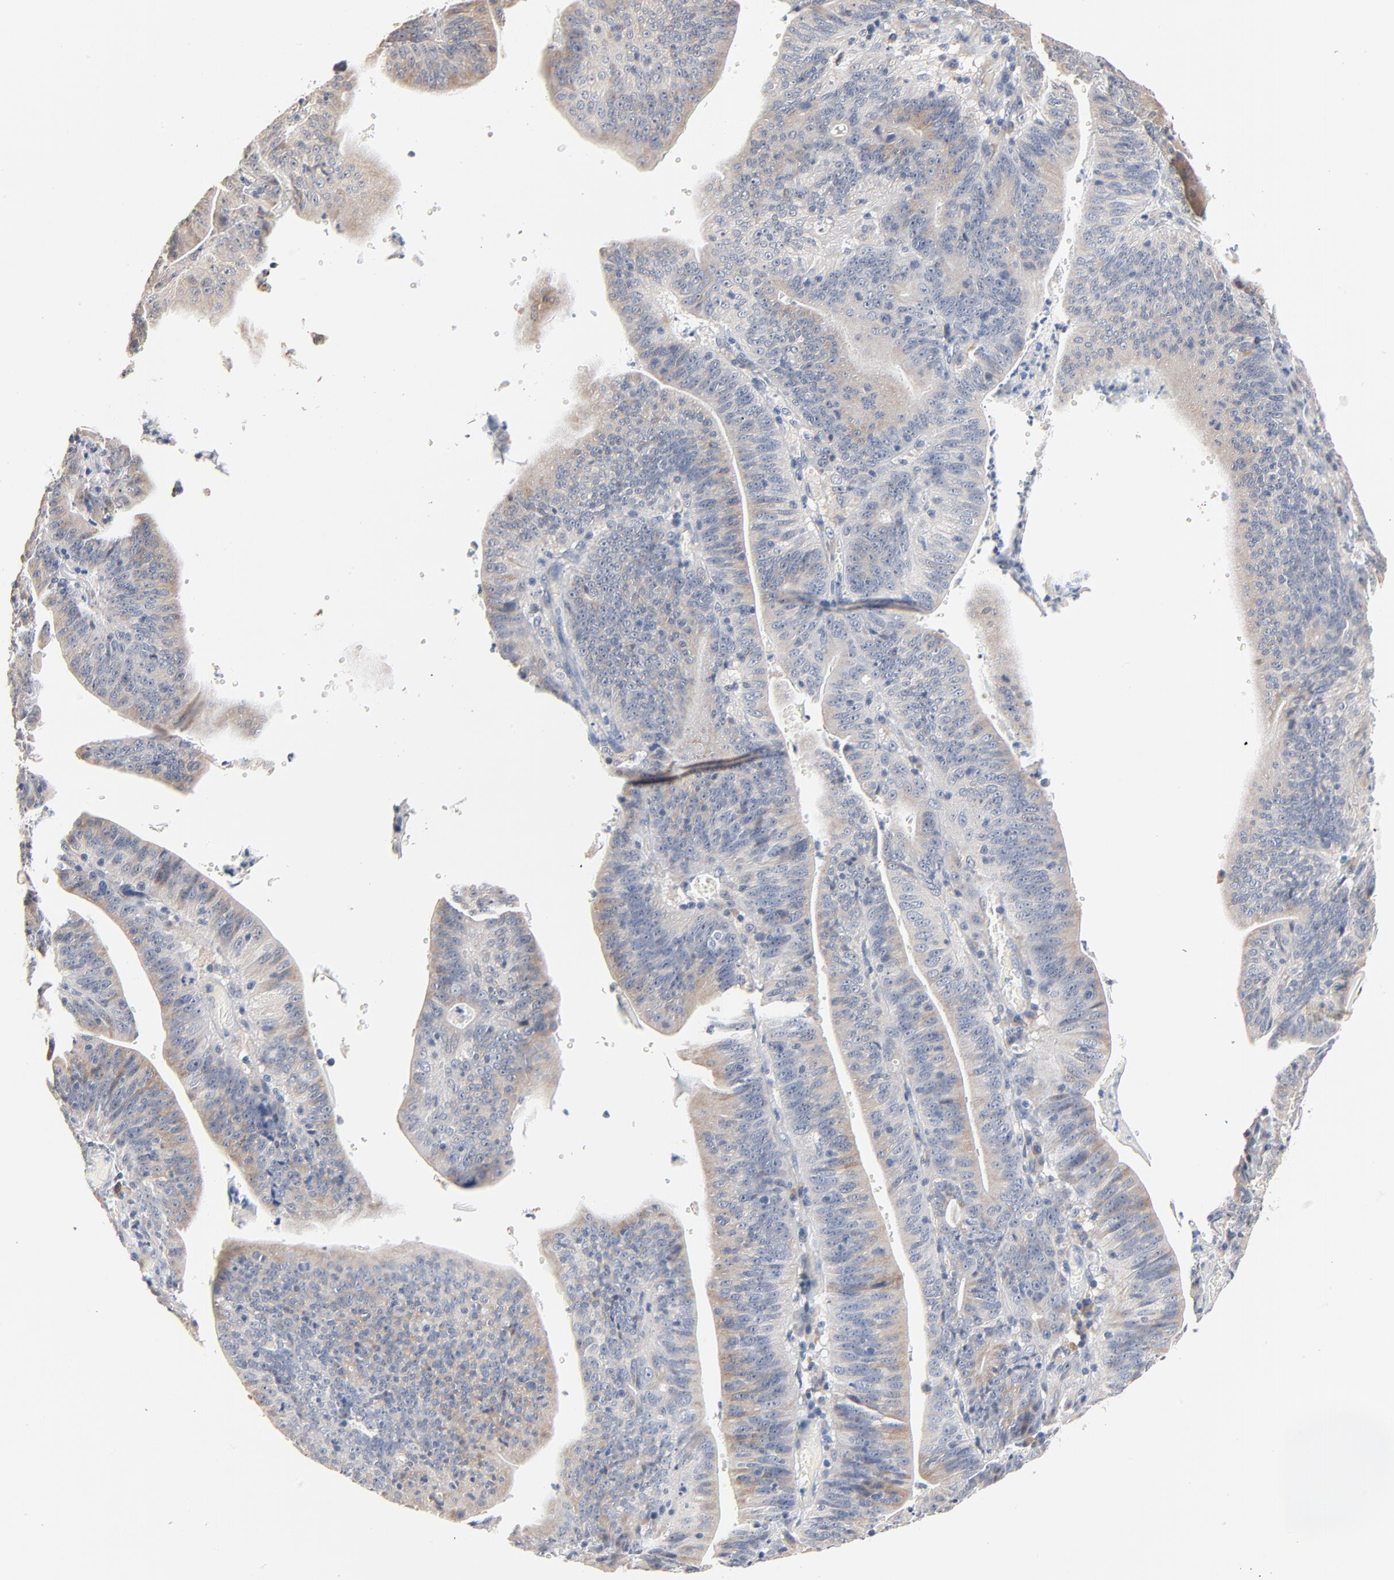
{"staining": {"intensity": "negative", "quantity": "none", "location": "none"}, "tissue": "stomach cancer", "cell_type": "Tumor cells", "image_type": "cancer", "snomed": [{"axis": "morphology", "description": "Adenocarcinoma, NOS"}, {"axis": "topography", "description": "Stomach, lower"}], "caption": "Immunohistochemistry (IHC) of stomach cancer displays no staining in tumor cells. (Immunohistochemistry, brightfield microscopy, high magnification).", "gene": "ZDHHC8", "patient": {"sex": "female", "age": 86}}